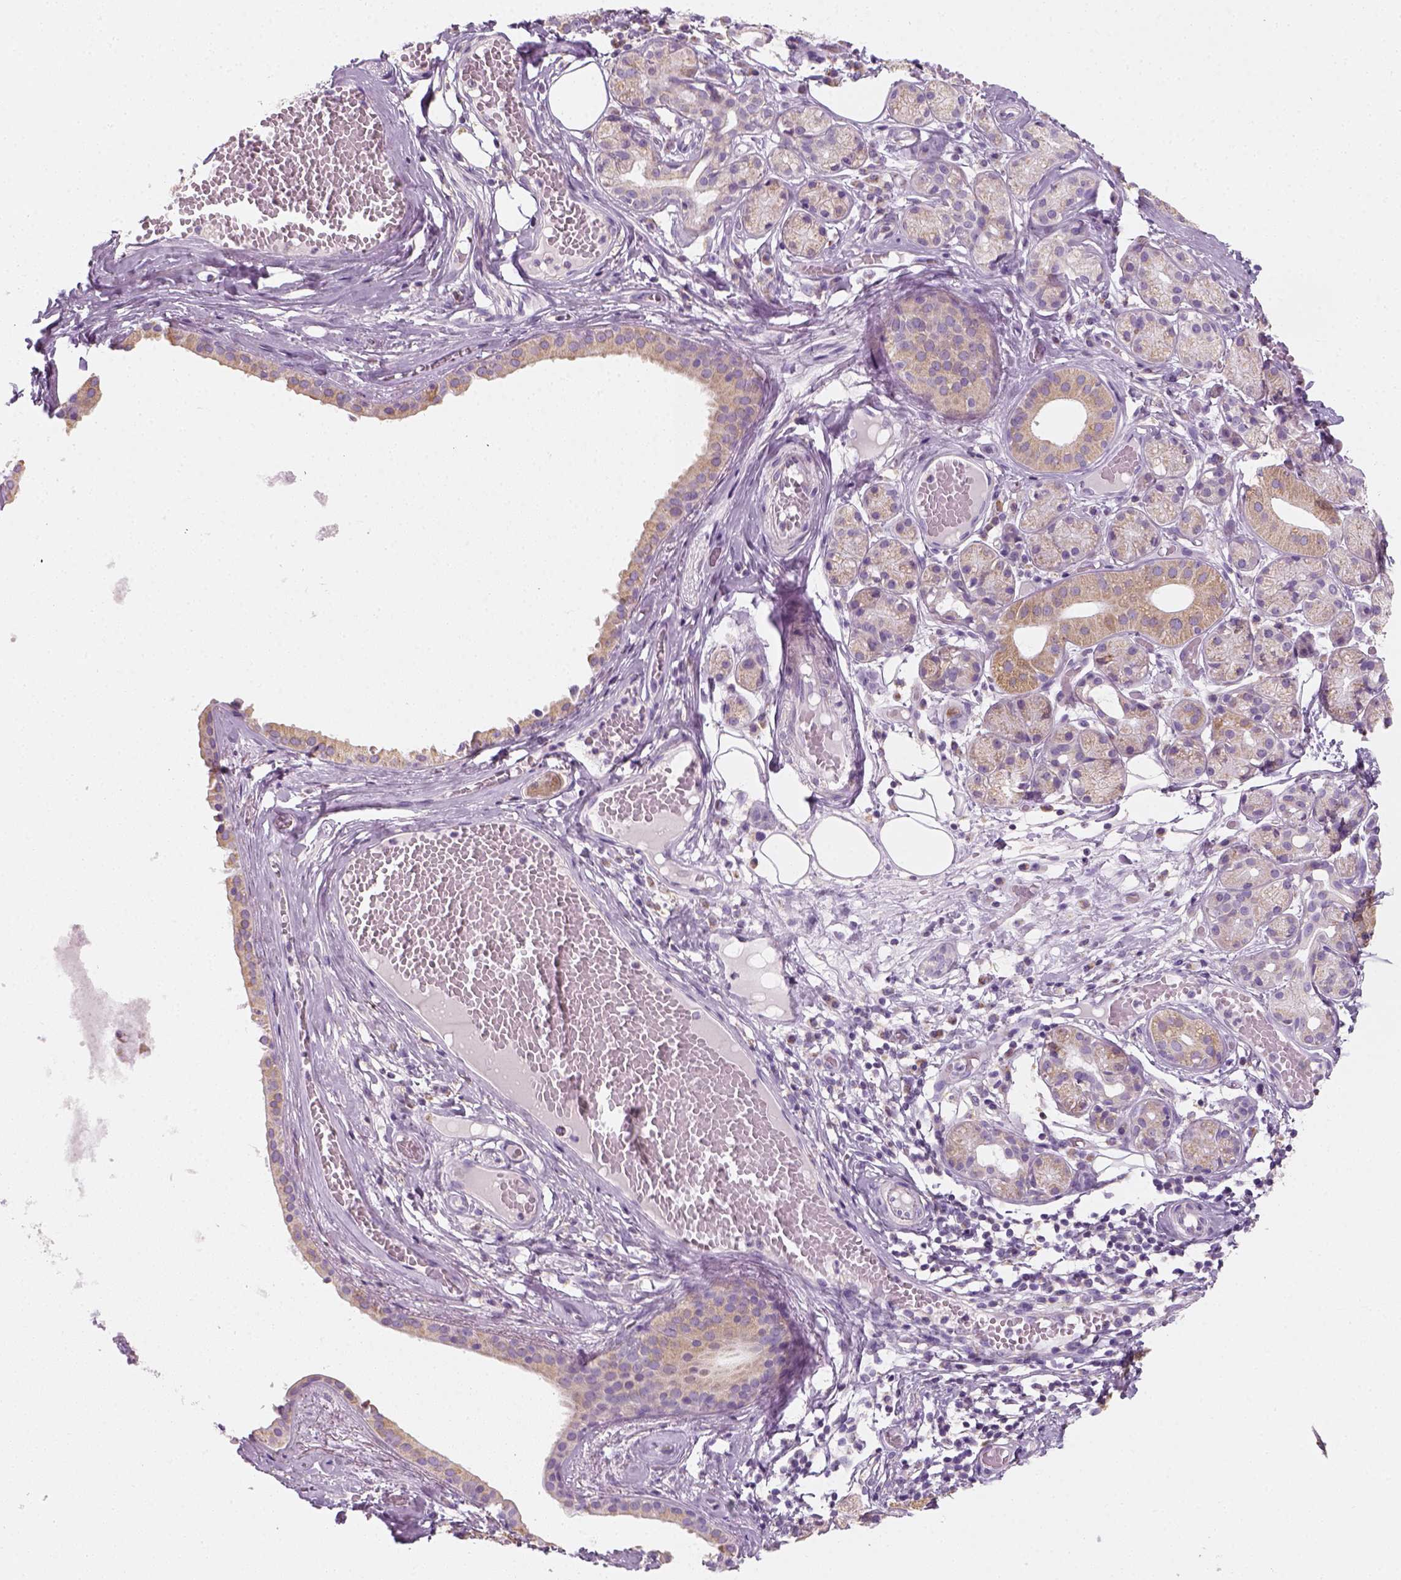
{"staining": {"intensity": "weak", "quantity": "25%-75%", "location": "cytoplasmic/membranous"}, "tissue": "salivary gland", "cell_type": "Glandular cells", "image_type": "normal", "snomed": [{"axis": "morphology", "description": "Normal tissue, NOS"}, {"axis": "topography", "description": "Salivary gland"}, {"axis": "topography", "description": "Peripheral nerve tissue"}], "caption": "A histopathology image of human salivary gland stained for a protein demonstrates weak cytoplasmic/membranous brown staining in glandular cells.", "gene": "AWAT2", "patient": {"sex": "male", "age": 71}}